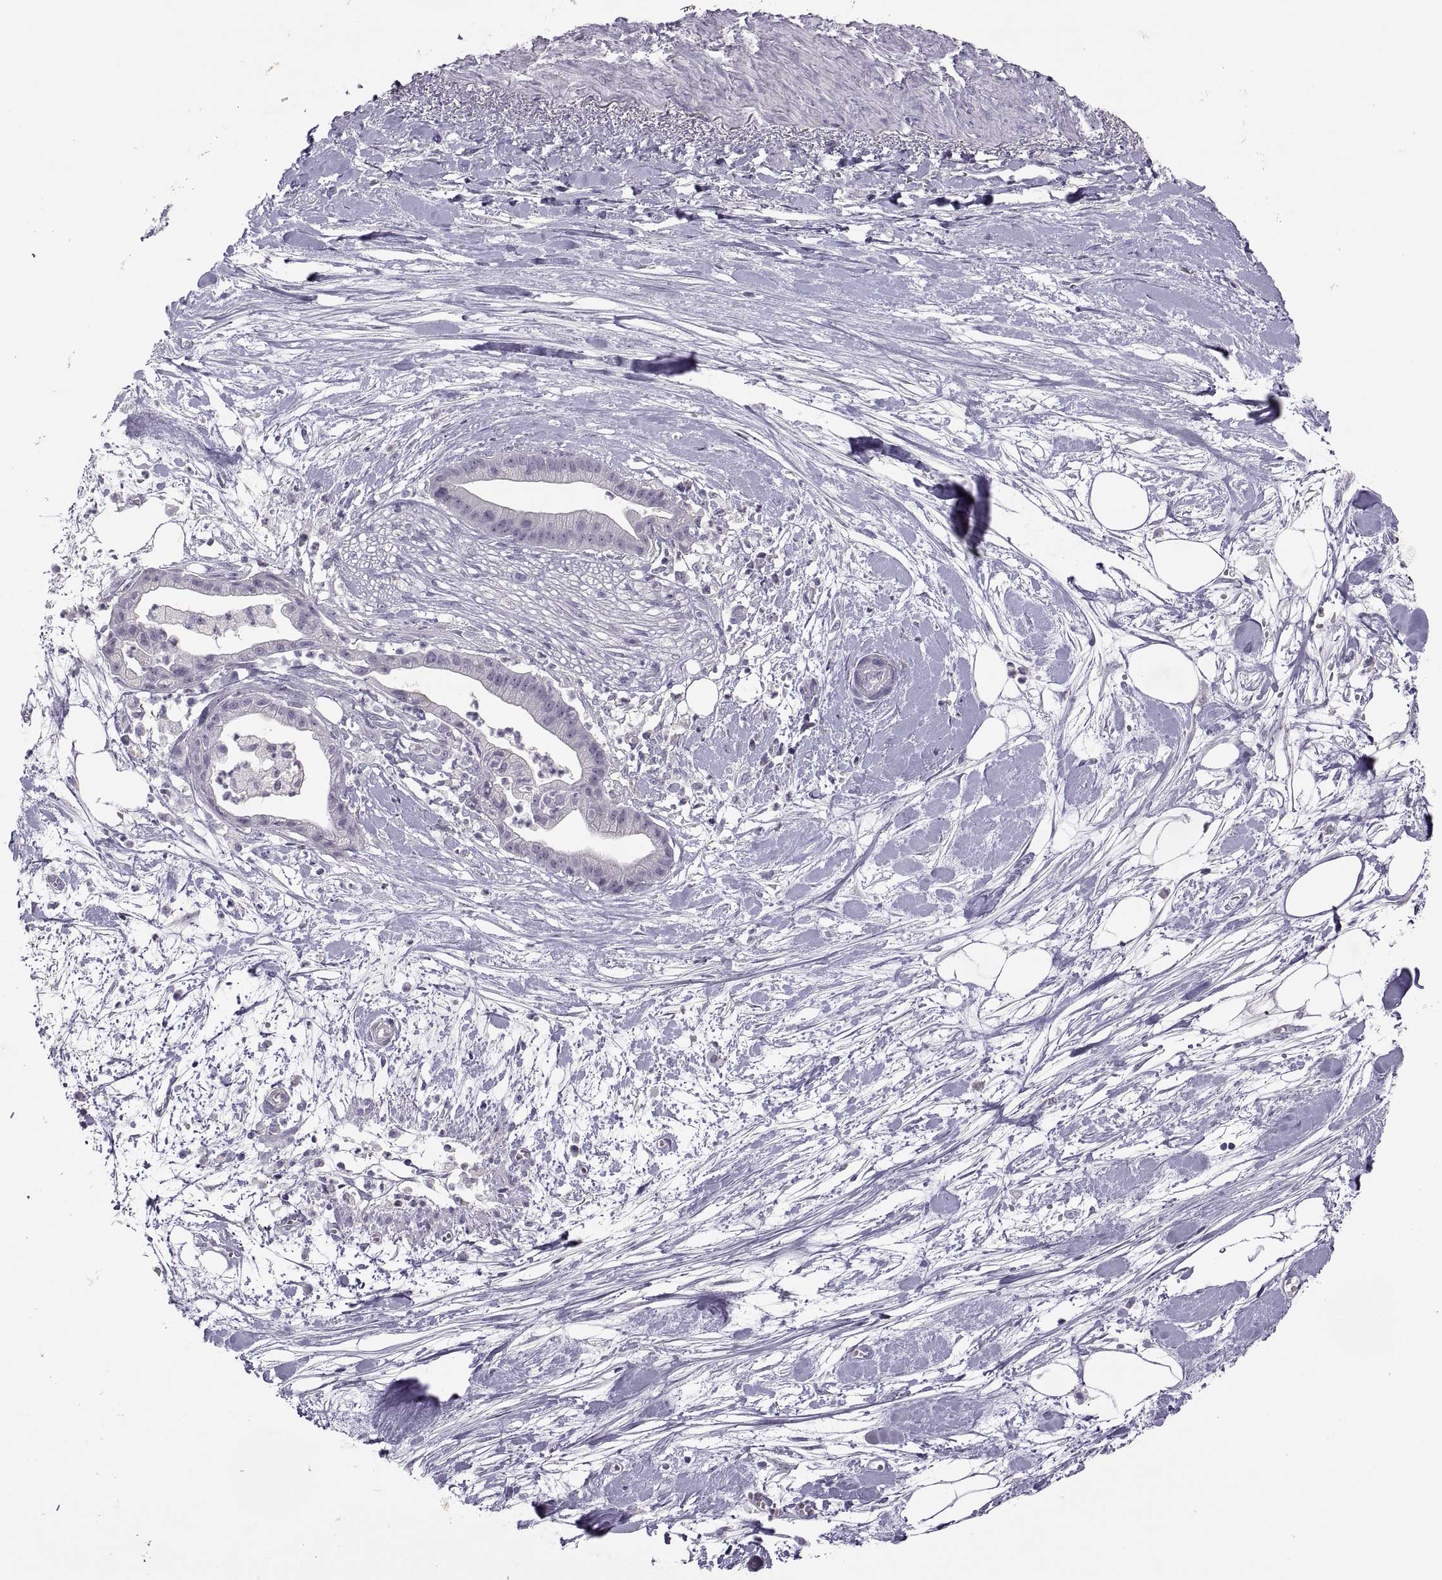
{"staining": {"intensity": "negative", "quantity": "none", "location": "none"}, "tissue": "pancreatic cancer", "cell_type": "Tumor cells", "image_type": "cancer", "snomed": [{"axis": "morphology", "description": "Normal tissue, NOS"}, {"axis": "morphology", "description": "Adenocarcinoma, NOS"}, {"axis": "topography", "description": "Lymph node"}, {"axis": "topography", "description": "Pancreas"}], "caption": "Immunohistochemical staining of pancreatic cancer (adenocarcinoma) exhibits no significant staining in tumor cells.", "gene": "CHCT1", "patient": {"sex": "female", "age": 58}}